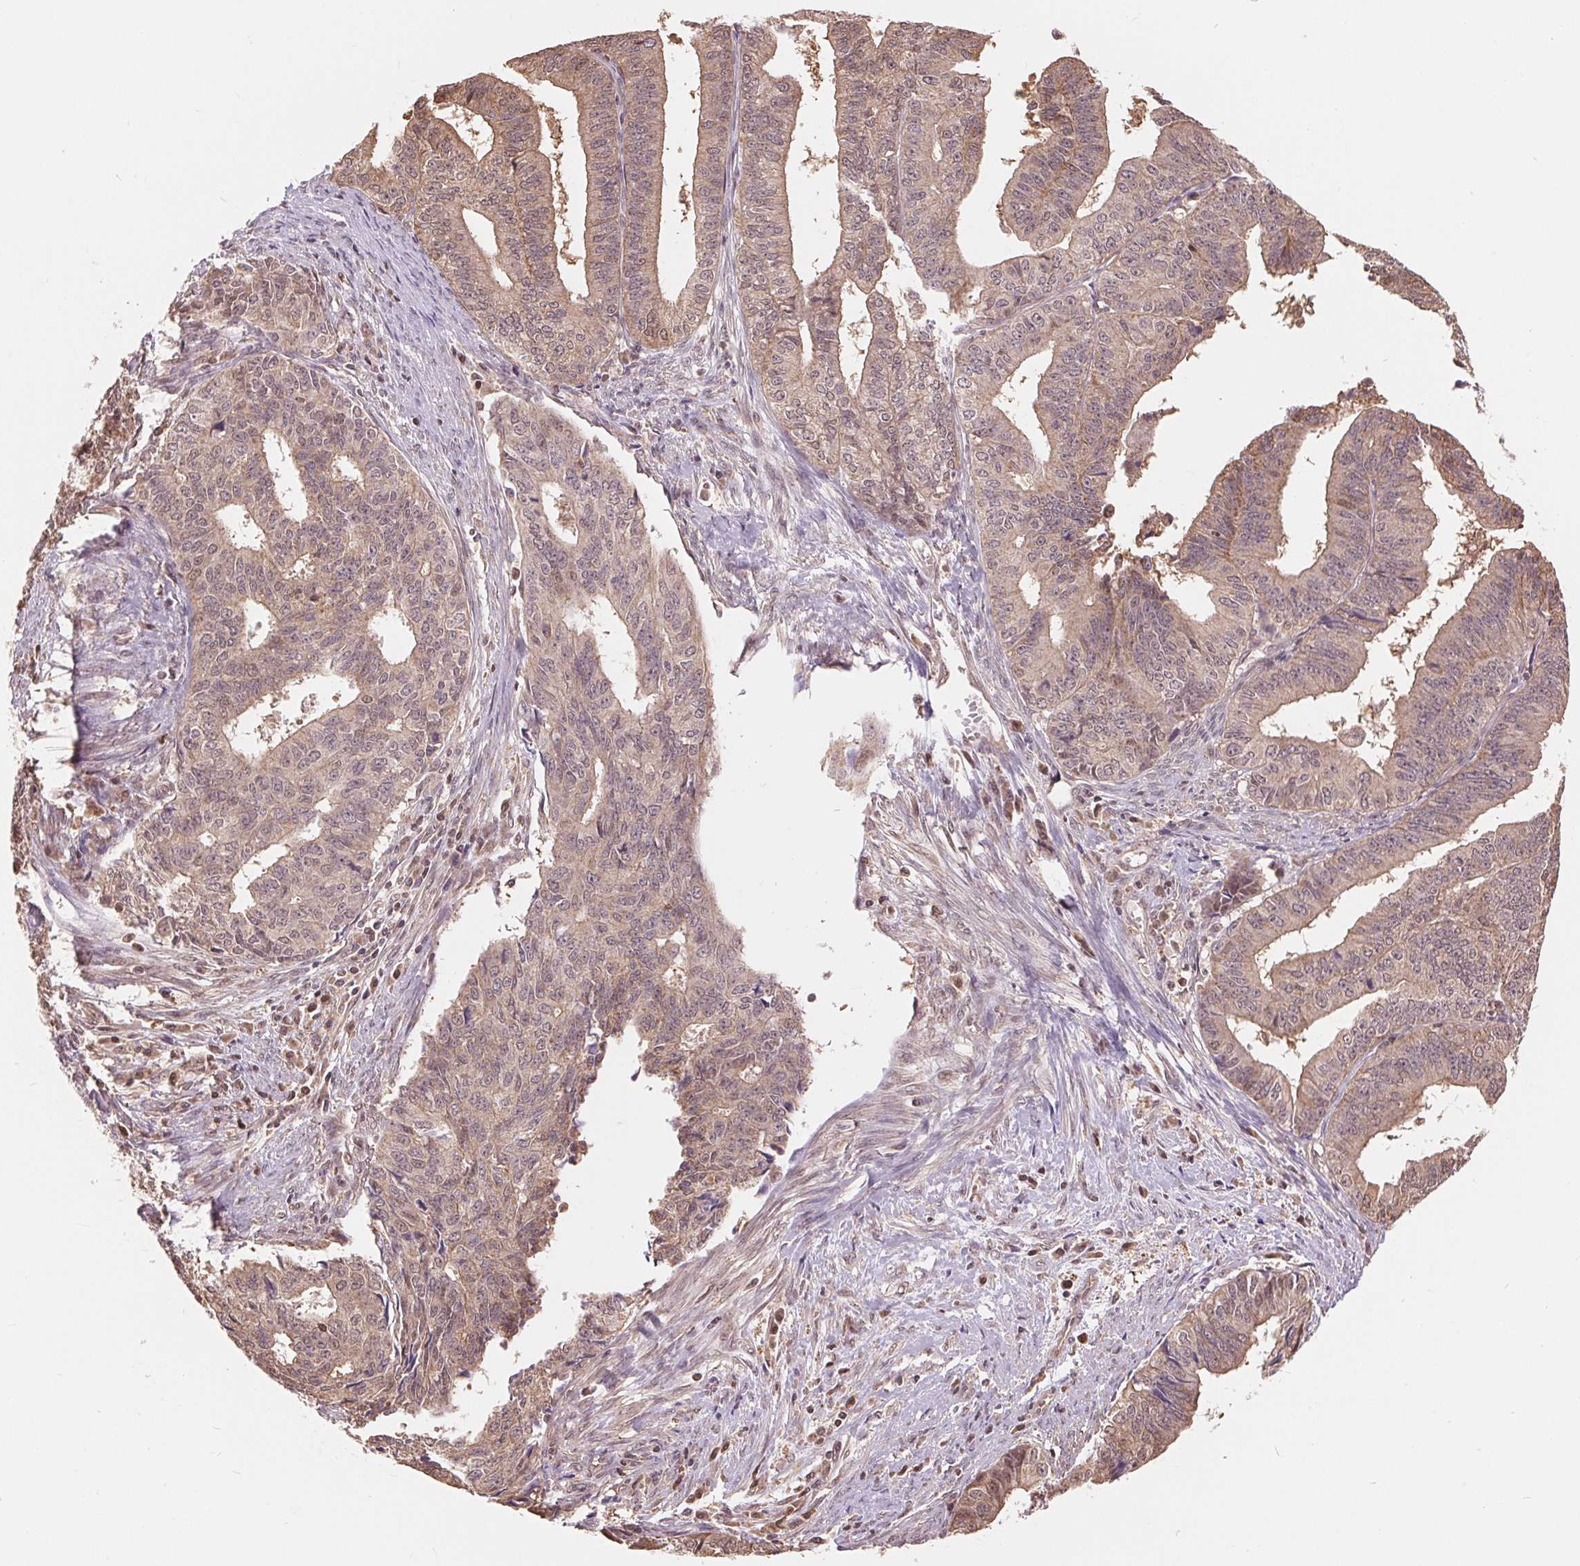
{"staining": {"intensity": "weak", "quantity": ">75%", "location": "cytoplasmic/membranous,nuclear"}, "tissue": "endometrial cancer", "cell_type": "Tumor cells", "image_type": "cancer", "snomed": [{"axis": "morphology", "description": "Adenocarcinoma, NOS"}, {"axis": "topography", "description": "Endometrium"}], "caption": "Brown immunohistochemical staining in endometrial cancer shows weak cytoplasmic/membranous and nuclear expression in about >75% of tumor cells.", "gene": "TMEM273", "patient": {"sex": "female", "age": 65}}